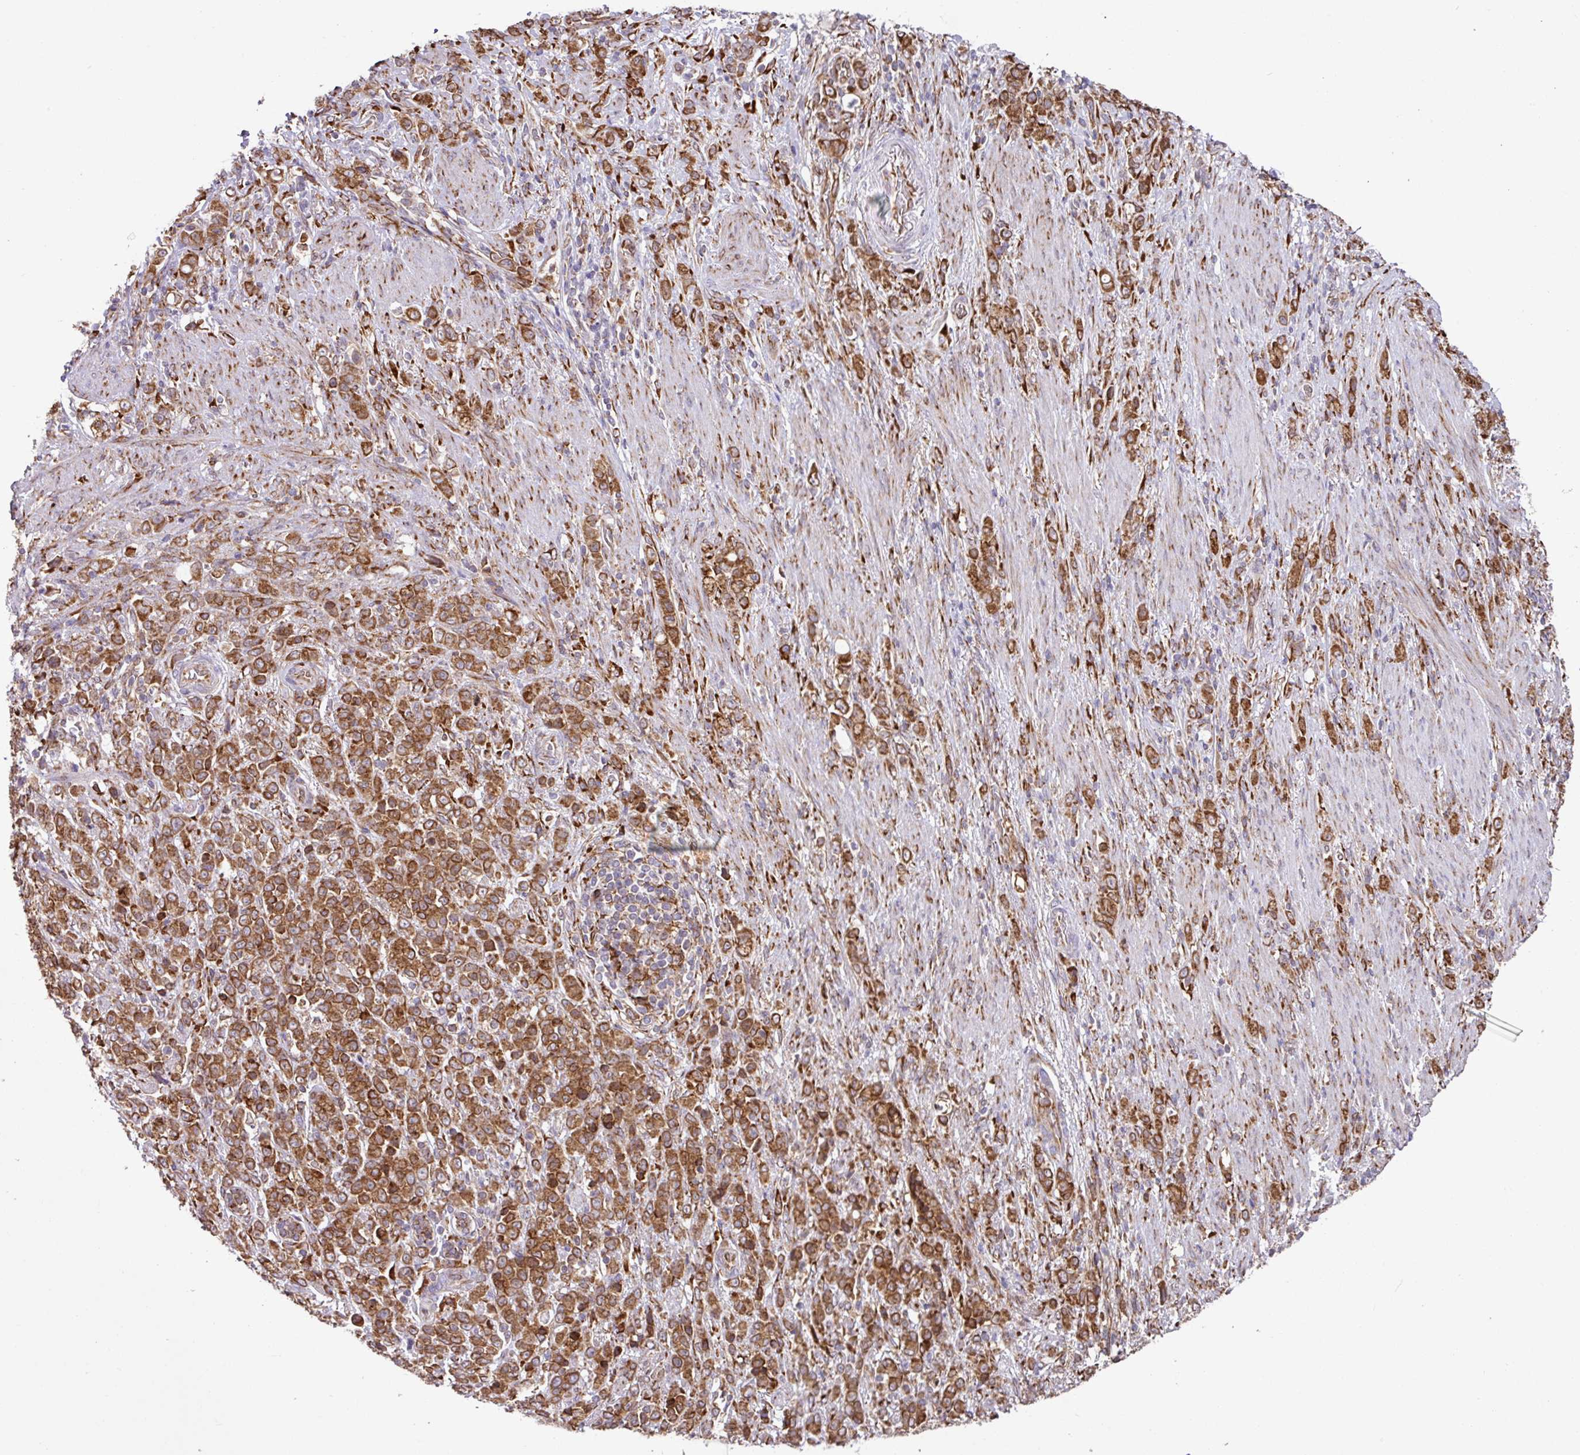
{"staining": {"intensity": "strong", "quantity": ">75%", "location": "cytoplasmic/membranous"}, "tissue": "stomach cancer", "cell_type": "Tumor cells", "image_type": "cancer", "snomed": [{"axis": "morphology", "description": "Adenocarcinoma, NOS"}, {"axis": "topography", "description": "Stomach"}], "caption": "Tumor cells demonstrate high levels of strong cytoplasmic/membranous expression in approximately >75% of cells in adenocarcinoma (stomach).", "gene": "SLC39A7", "patient": {"sex": "female", "age": 79}}